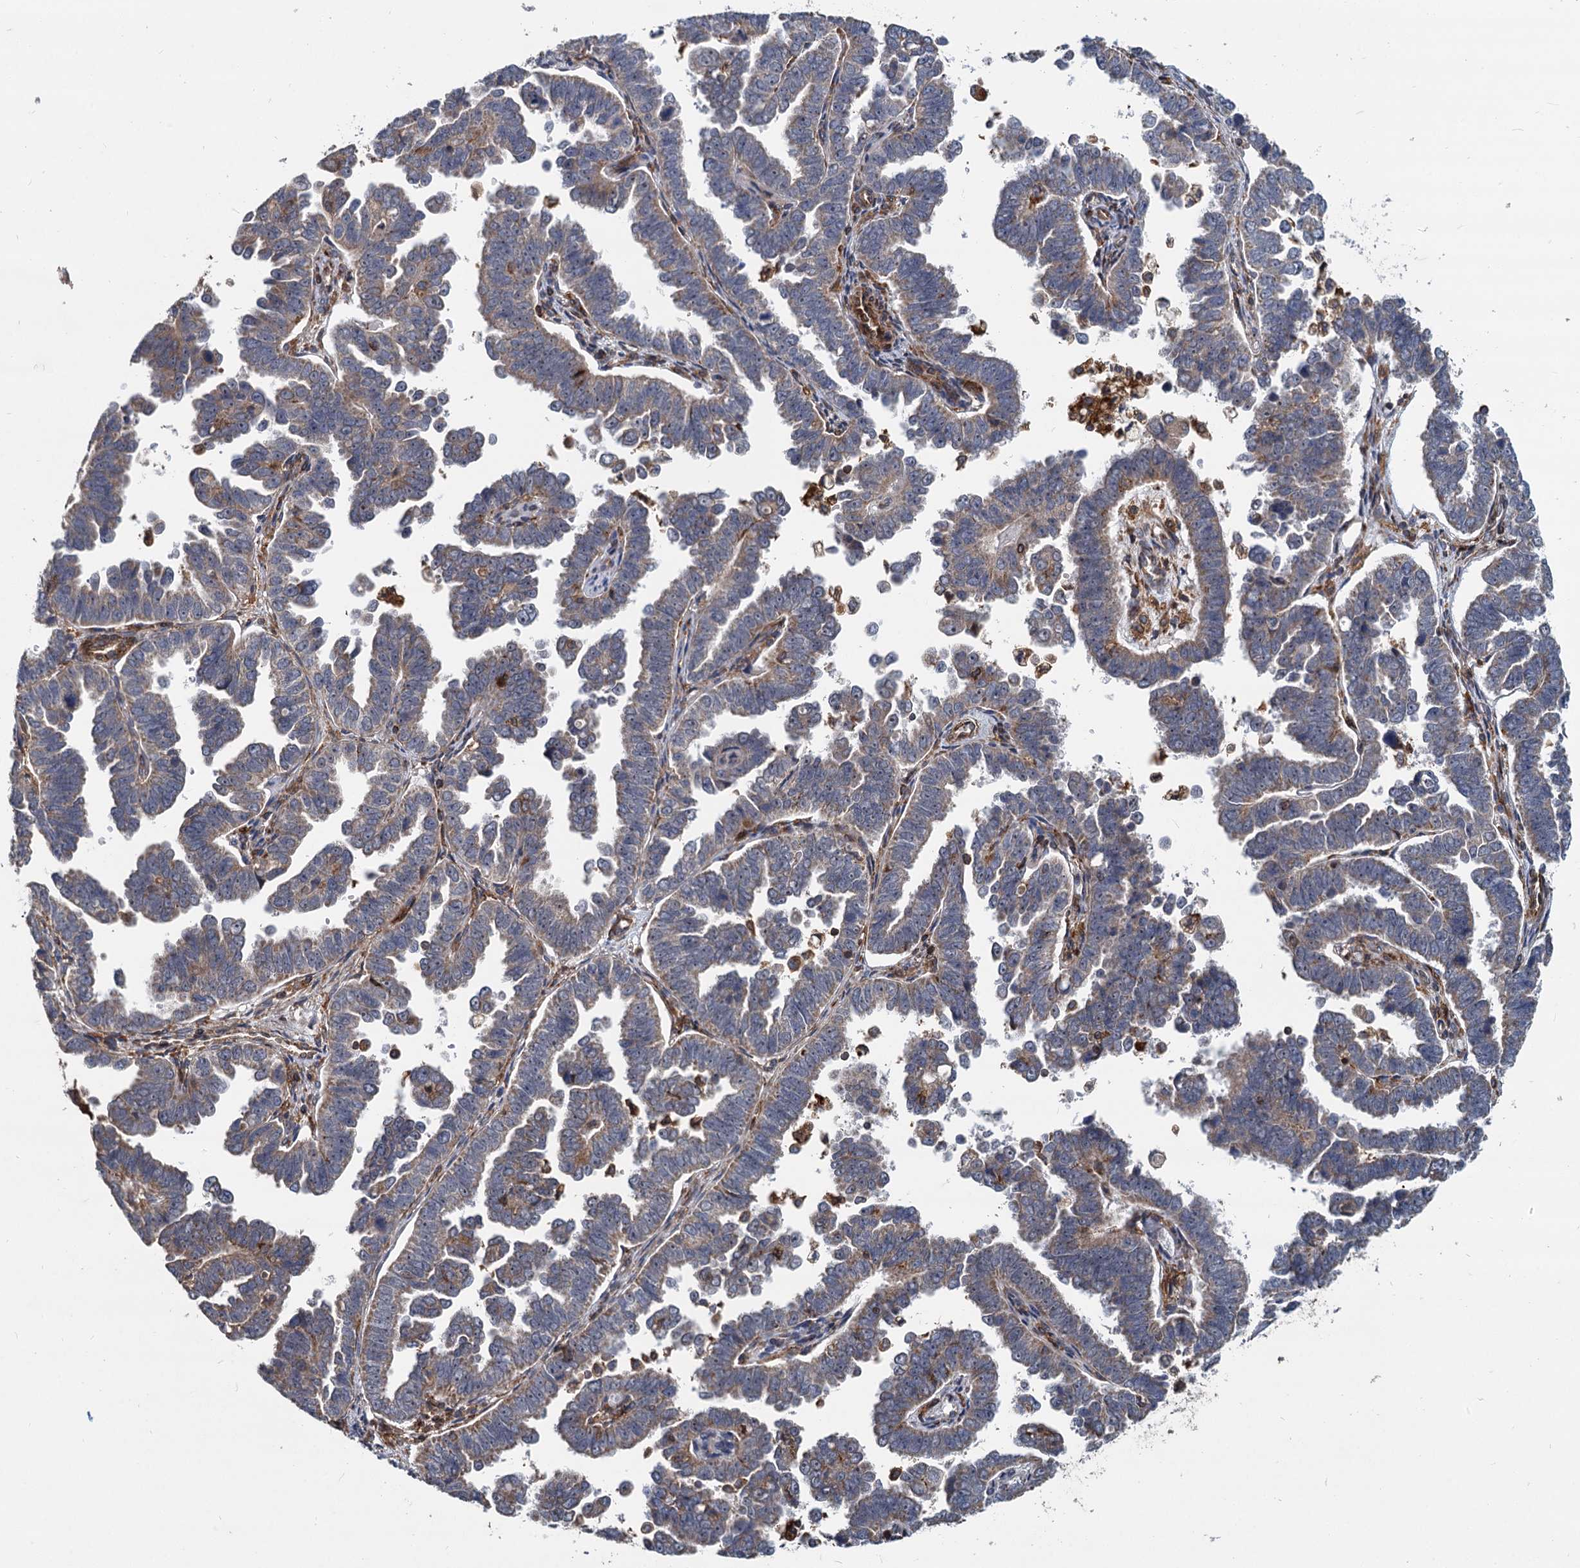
{"staining": {"intensity": "weak", "quantity": "<25%", "location": "cytoplasmic/membranous"}, "tissue": "endometrial cancer", "cell_type": "Tumor cells", "image_type": "cancer", "snomed": [{"axis": "morphology", "description": "Adenocarcinoma, NOS"}, {"axis": "topography", "description": "Endometrium"}], "caption": "The immunohistochemistry (IHC) photomicrograph has no significant staining in tumor cells of endometrial adenocarcinoma tissue.", "gene": "STIM1", "patient": {"sex": "female", "age": 75}}